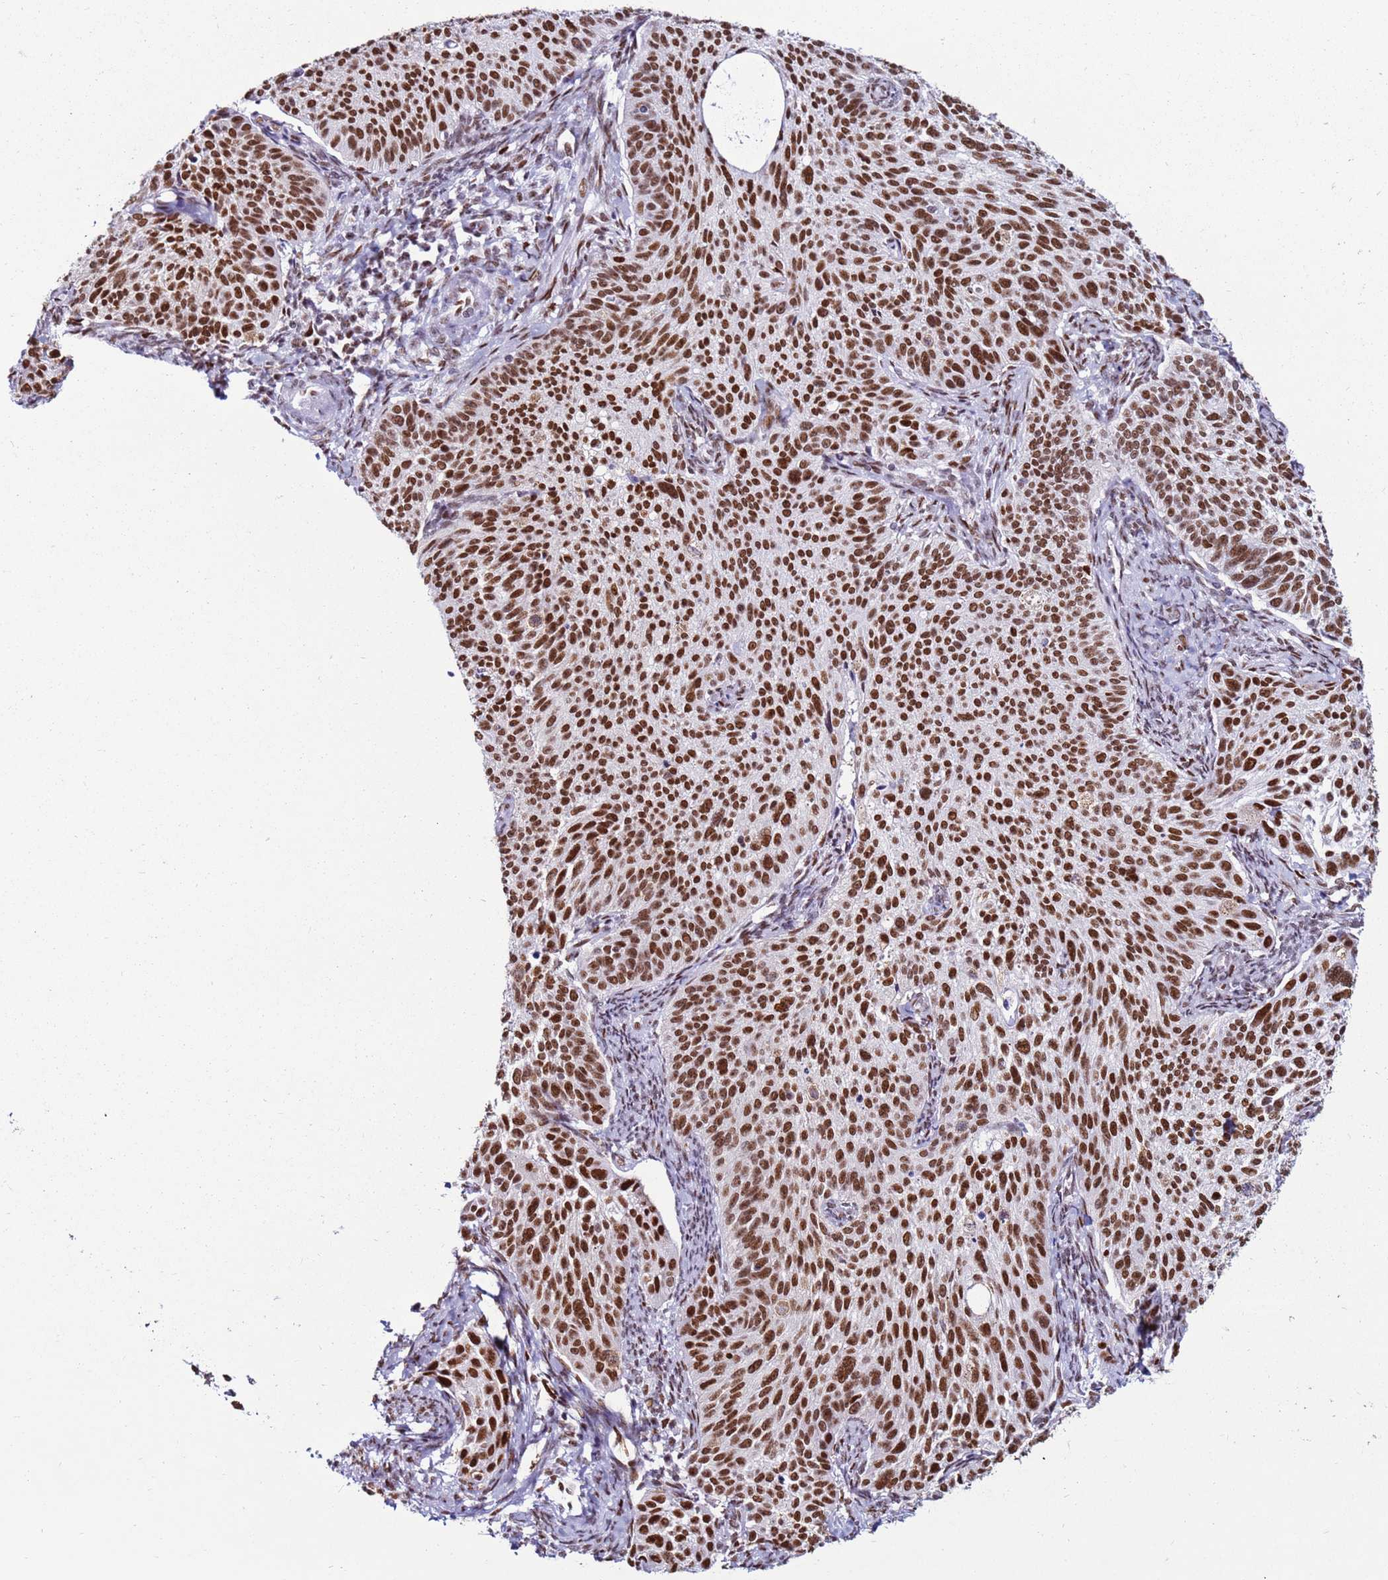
{"staining": {"intensity": "strong", "quantity": ">75%", "location": "nuclear"}, "tissue": "cervical cancer", "cell_type": "Tumor cells", "image_type": "cancer", "snomed": [{"axis": "morphology", "description": "Squamous cell carcinoma, NOS"}, {"axis": "topography", "description": "Cervix"}], "caption": "About >75% of tumor cells in cervical cancer (squamous cell carcinoma) demonstrate strong nuclear protein expression as visualized by brown immunohistochemical staining.", "gene": "KPNA4", "patient": {"sex": "female", "age": 70}}